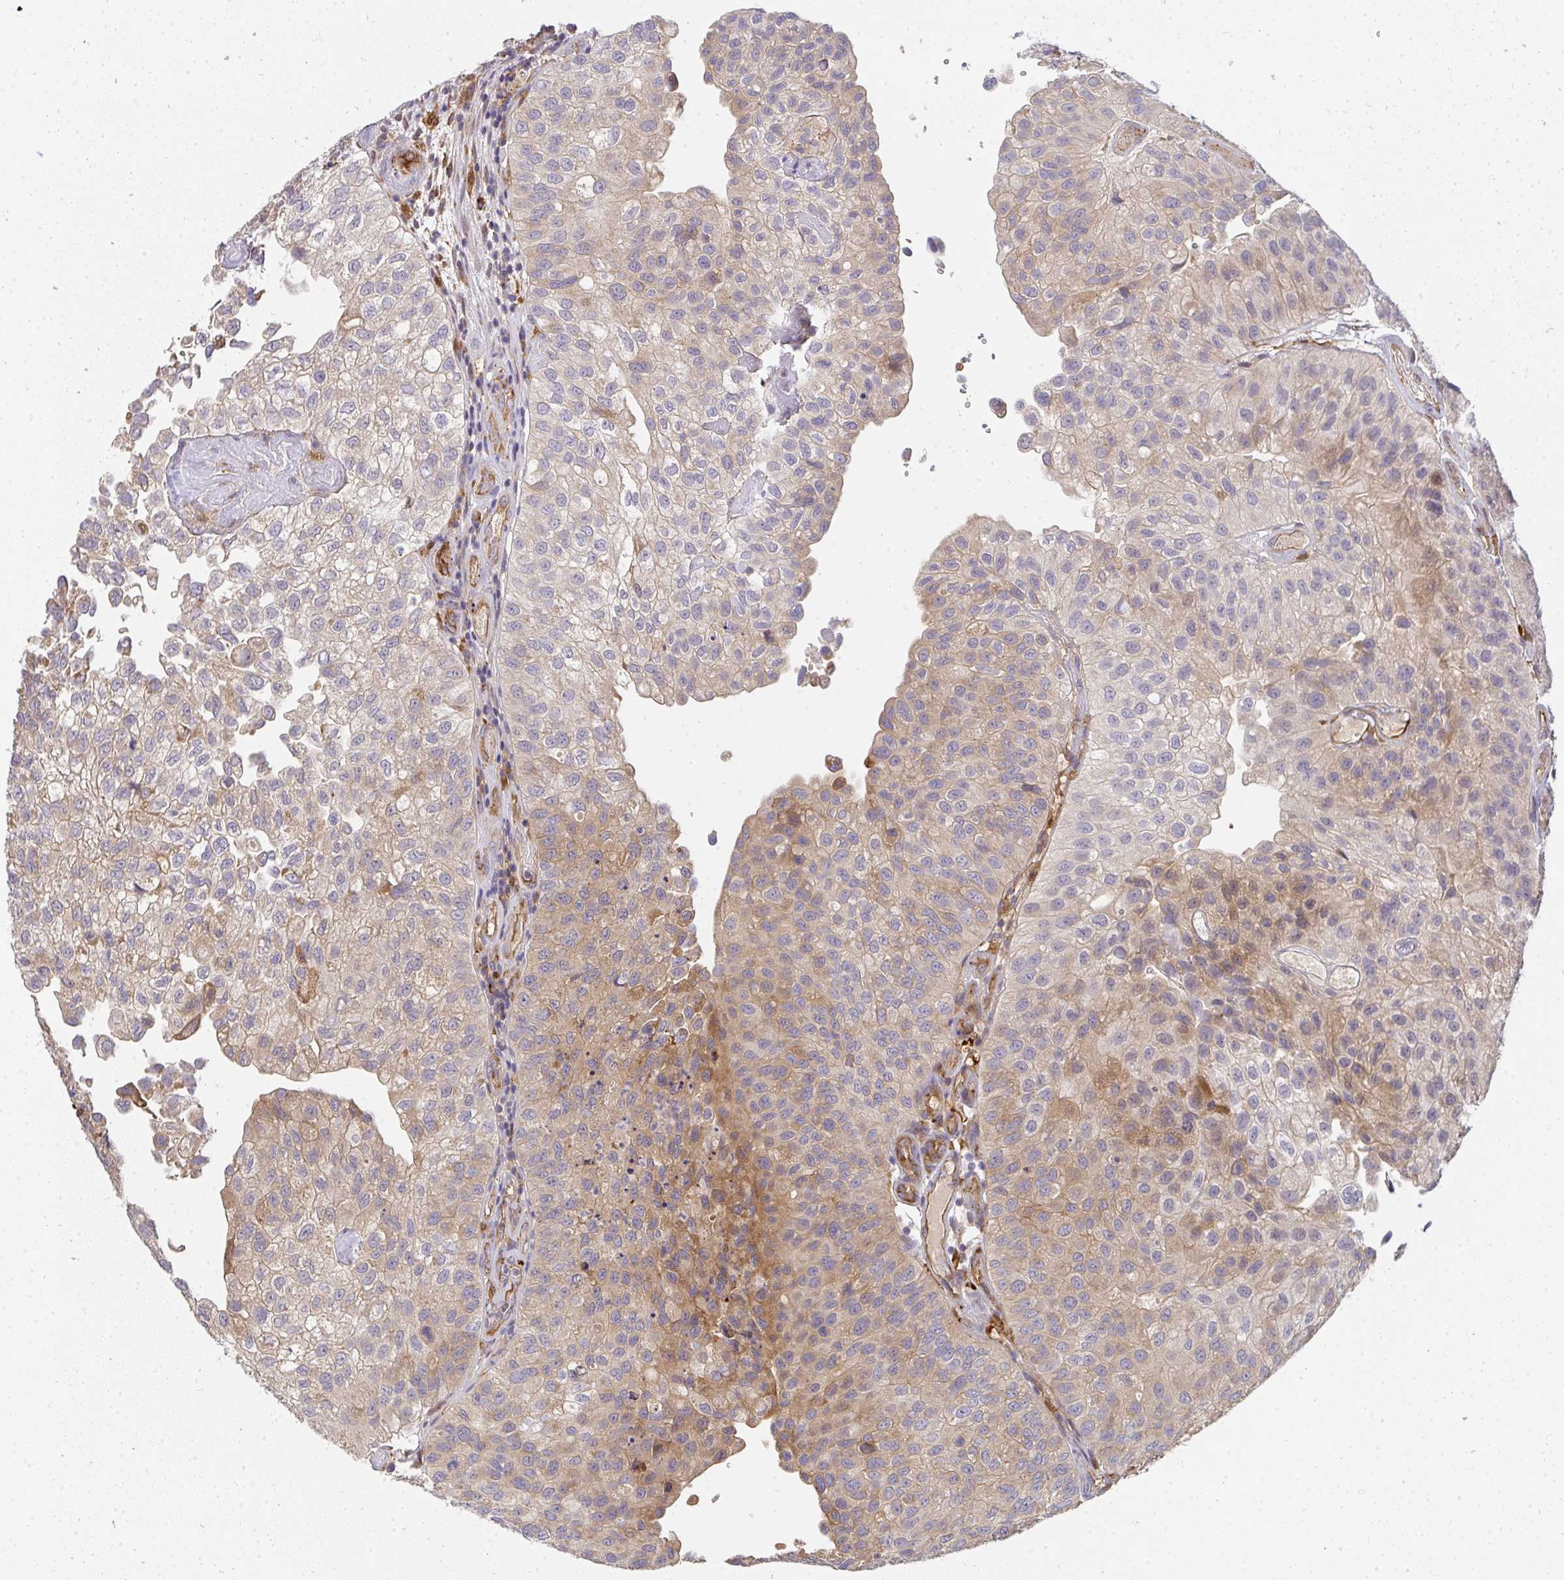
{"staining": {"intensity": "weak", "quantity": ">75%", "location": "cytoplasmic/membranous"}, "tissue": "urothelial cancer", "cell_type": "Tumor cells", "image_type": "cancer", "snomed": [{"axis": "morphology", "description": "Urothelial carcinoma, NOS"}, {"axis": "topography", "description": "Urinary bladder"}], "caption": "Immunohistochemical staining of human urothelial cancer reveals low levels of weak cytoplasmic/membranous staining in about >75% of tumor cells. (brown staining indicates protein expression, while blue staining denotes nuclei).", "gene": "B4GALT6", "patient": {"sex": "male", "age": 87}}